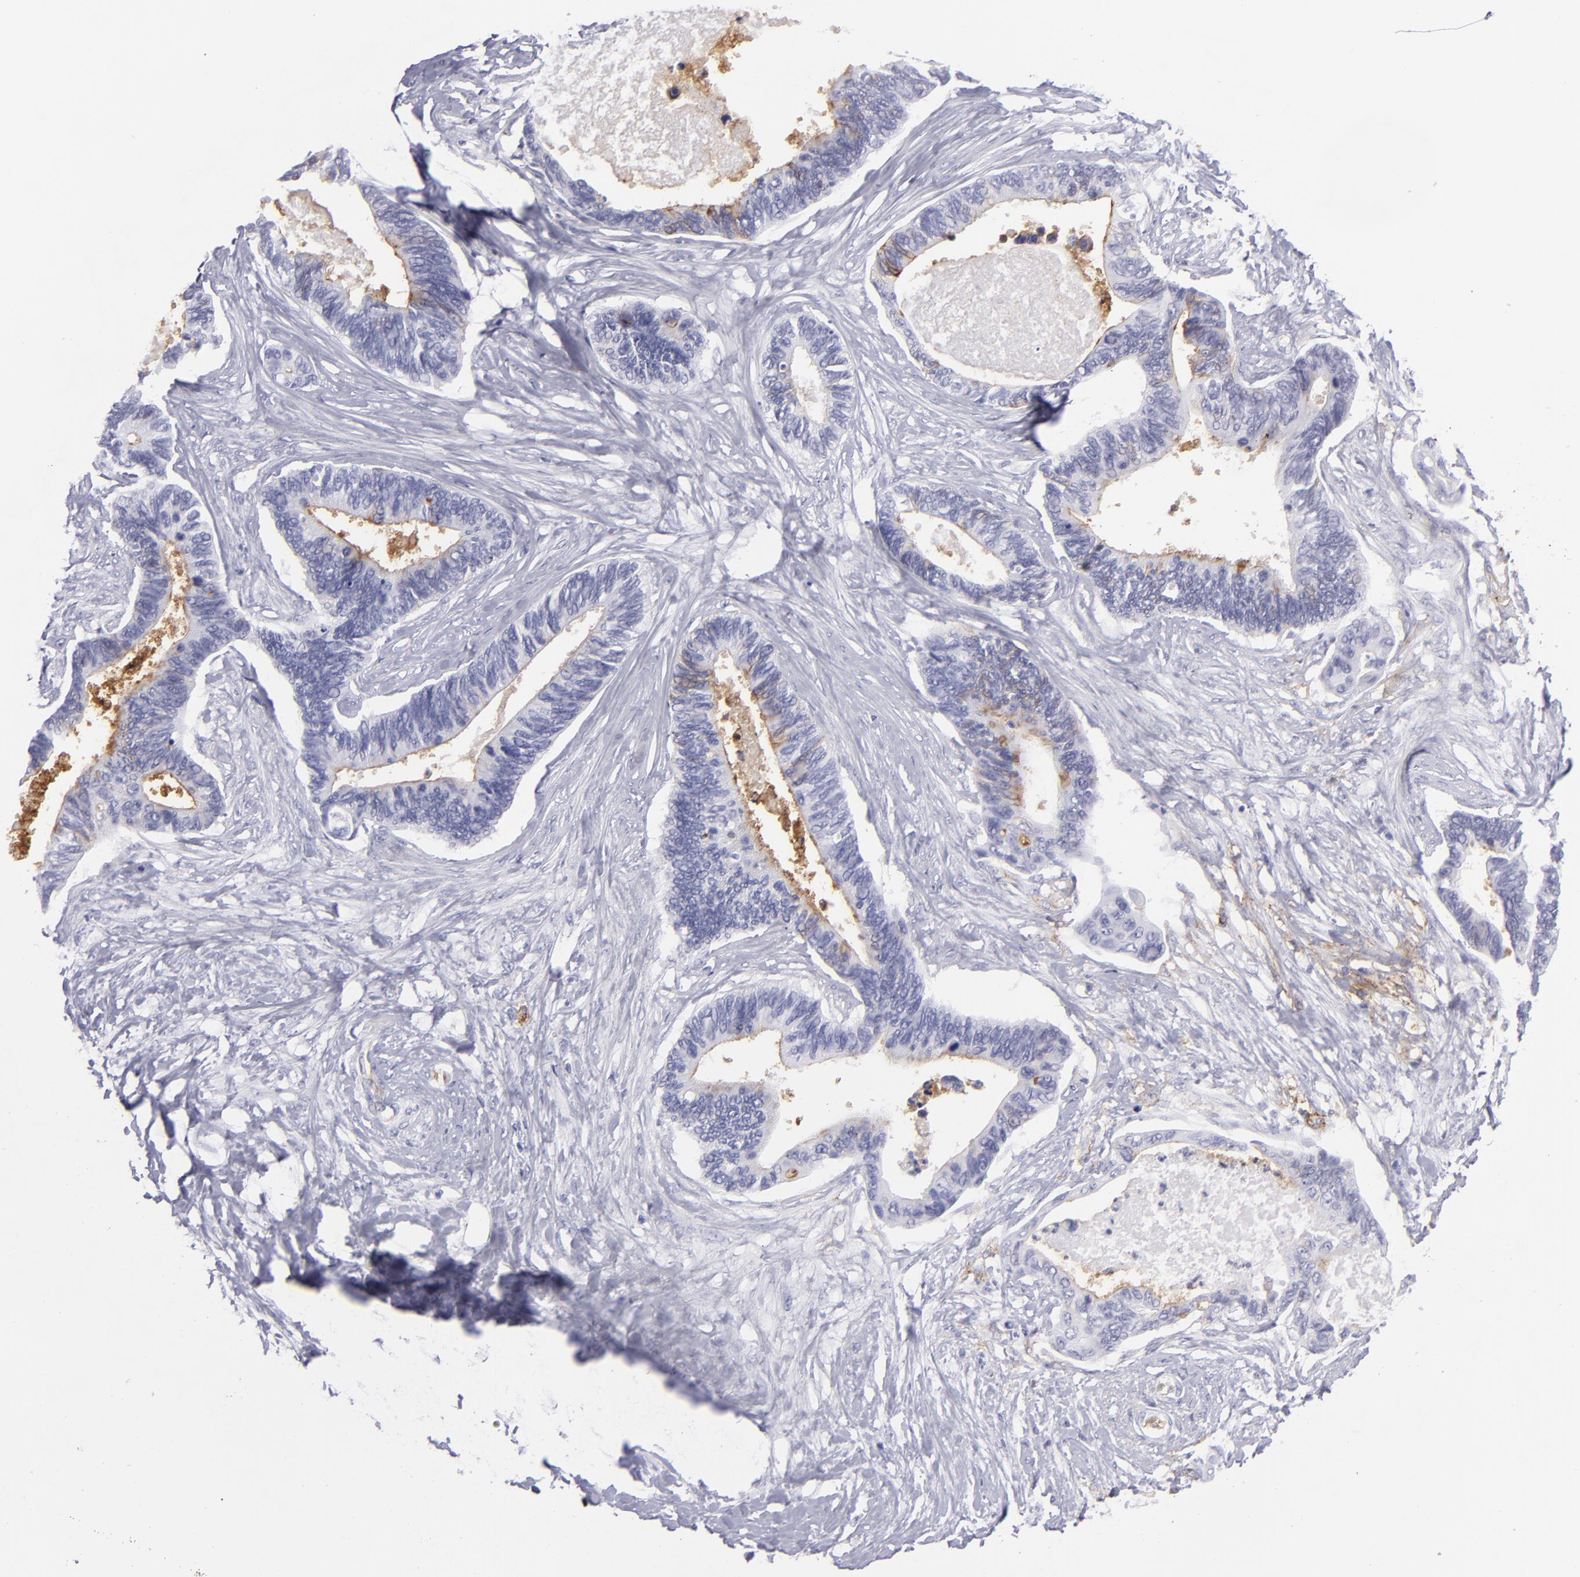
{"staining": {"intensity": "moderate", "quantity": "<25%", "location": "cytoplasmic/membranous"}, "tissue": "pancreatic cancer", "cell_type": "Tumor cells", "image_type": "cancer", "snomed": [{"axis": "morphology", "description": "Adenocarcinoma, NOS"}, {"axis": "topography", "description": "Pancreas"}], "caption": "Protein analysis of pancreatic cancer tissue reveals moderate cytoplasmic/membranous staining in approximately <25% of tumor cells. The protein of interest is shown in brown color, while the nuclei are stained blue.", "gene": "ACE", "patient": {"sex": "female", "age": 70}}